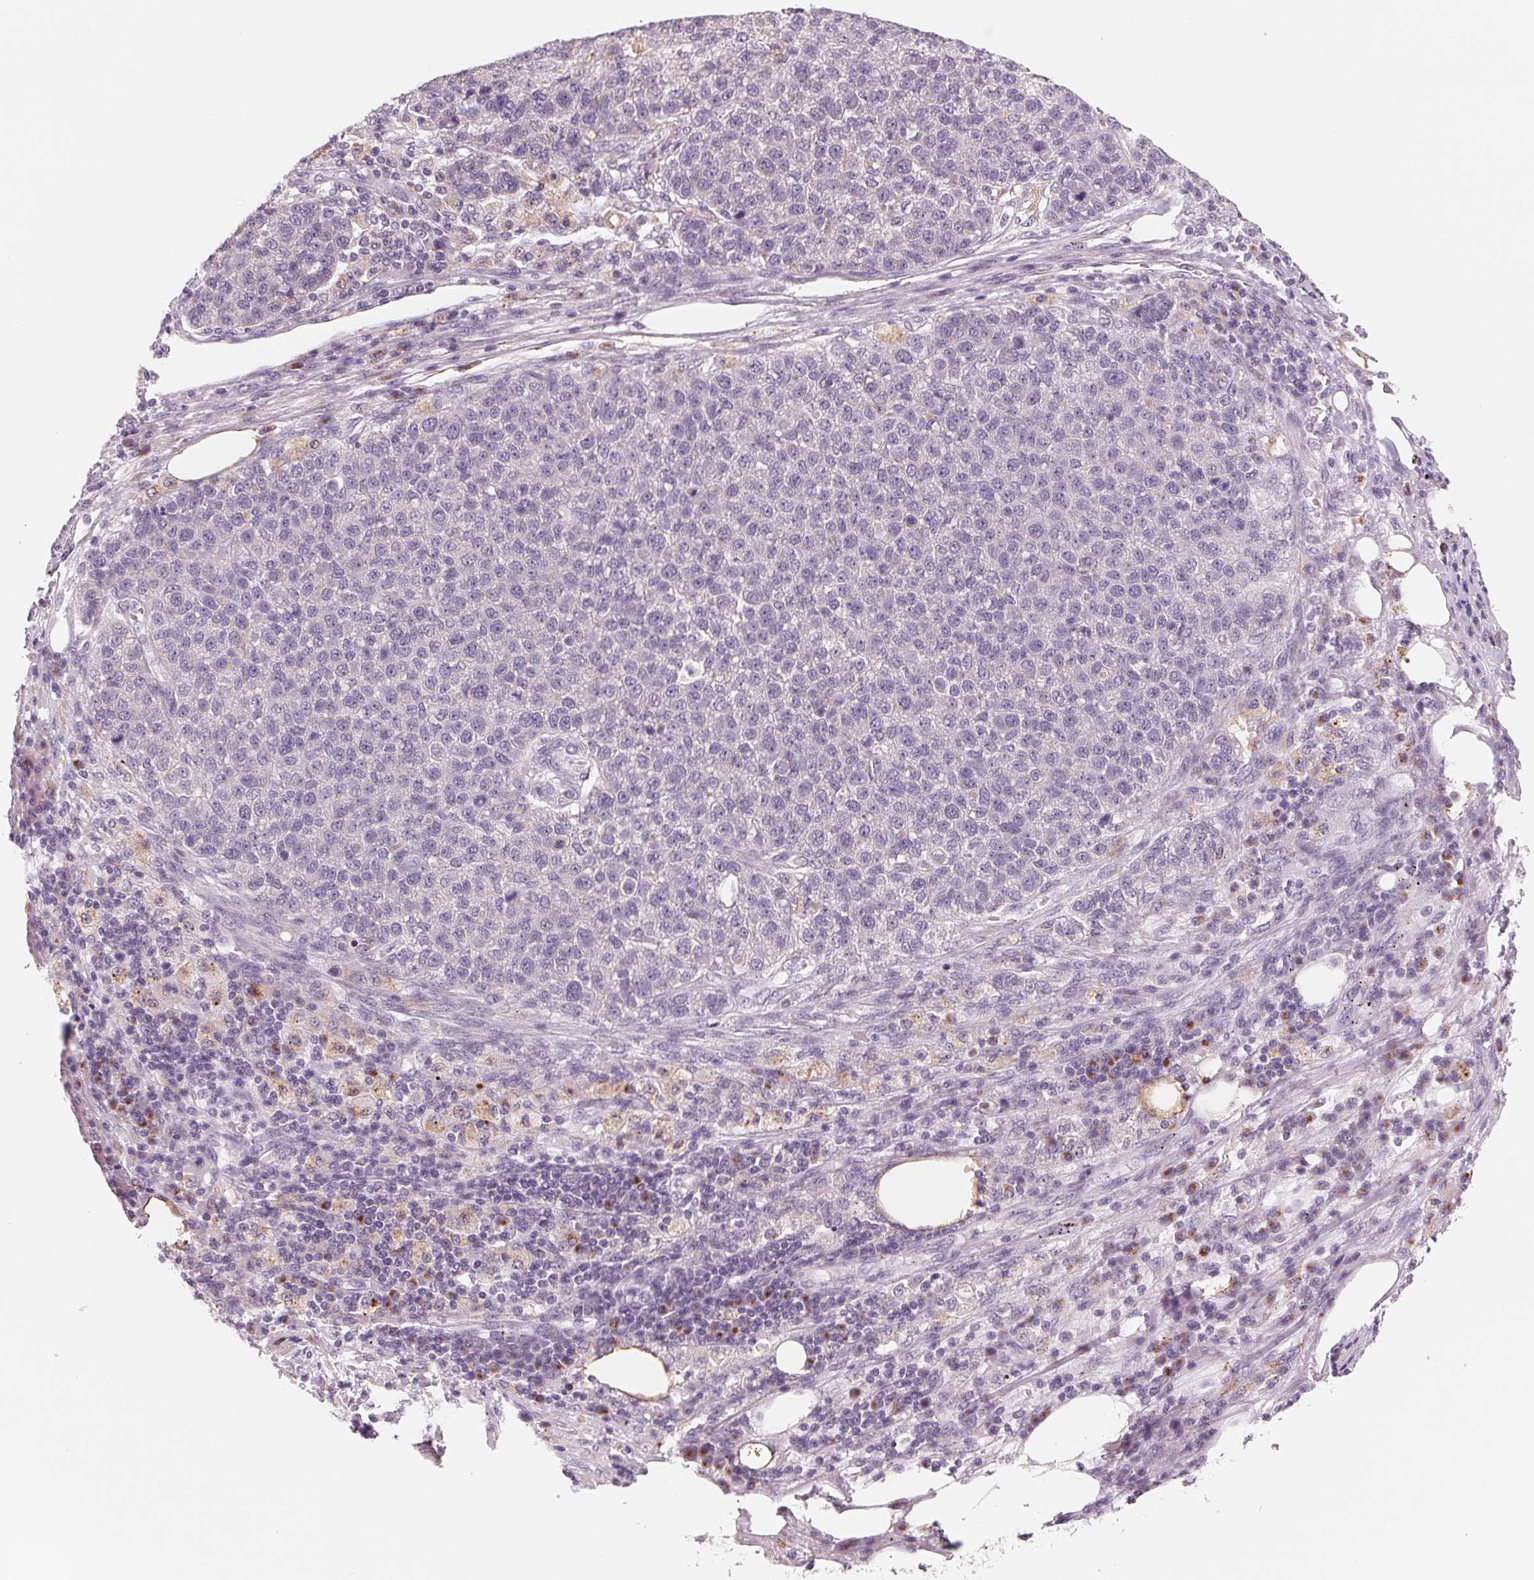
{"staining": {"intensity": "negative", "quantity": "none", "location": "none"}, "tissue": "pancreatic cancer", "cell_type": "Tumor cells", "image_type": "cancer", "snomed": [{"axis": "morphology", "description": "Adenocarcinoma, NOS"}, {"axis": "topography", "description": "Pancreas"}], "caption": "DAB immunohistochemical staining of human pancreatic cancer shows no significant positivity in tumor cells.", "gene": "IL9R", "patient": {"sex": "female", "age": 61}}